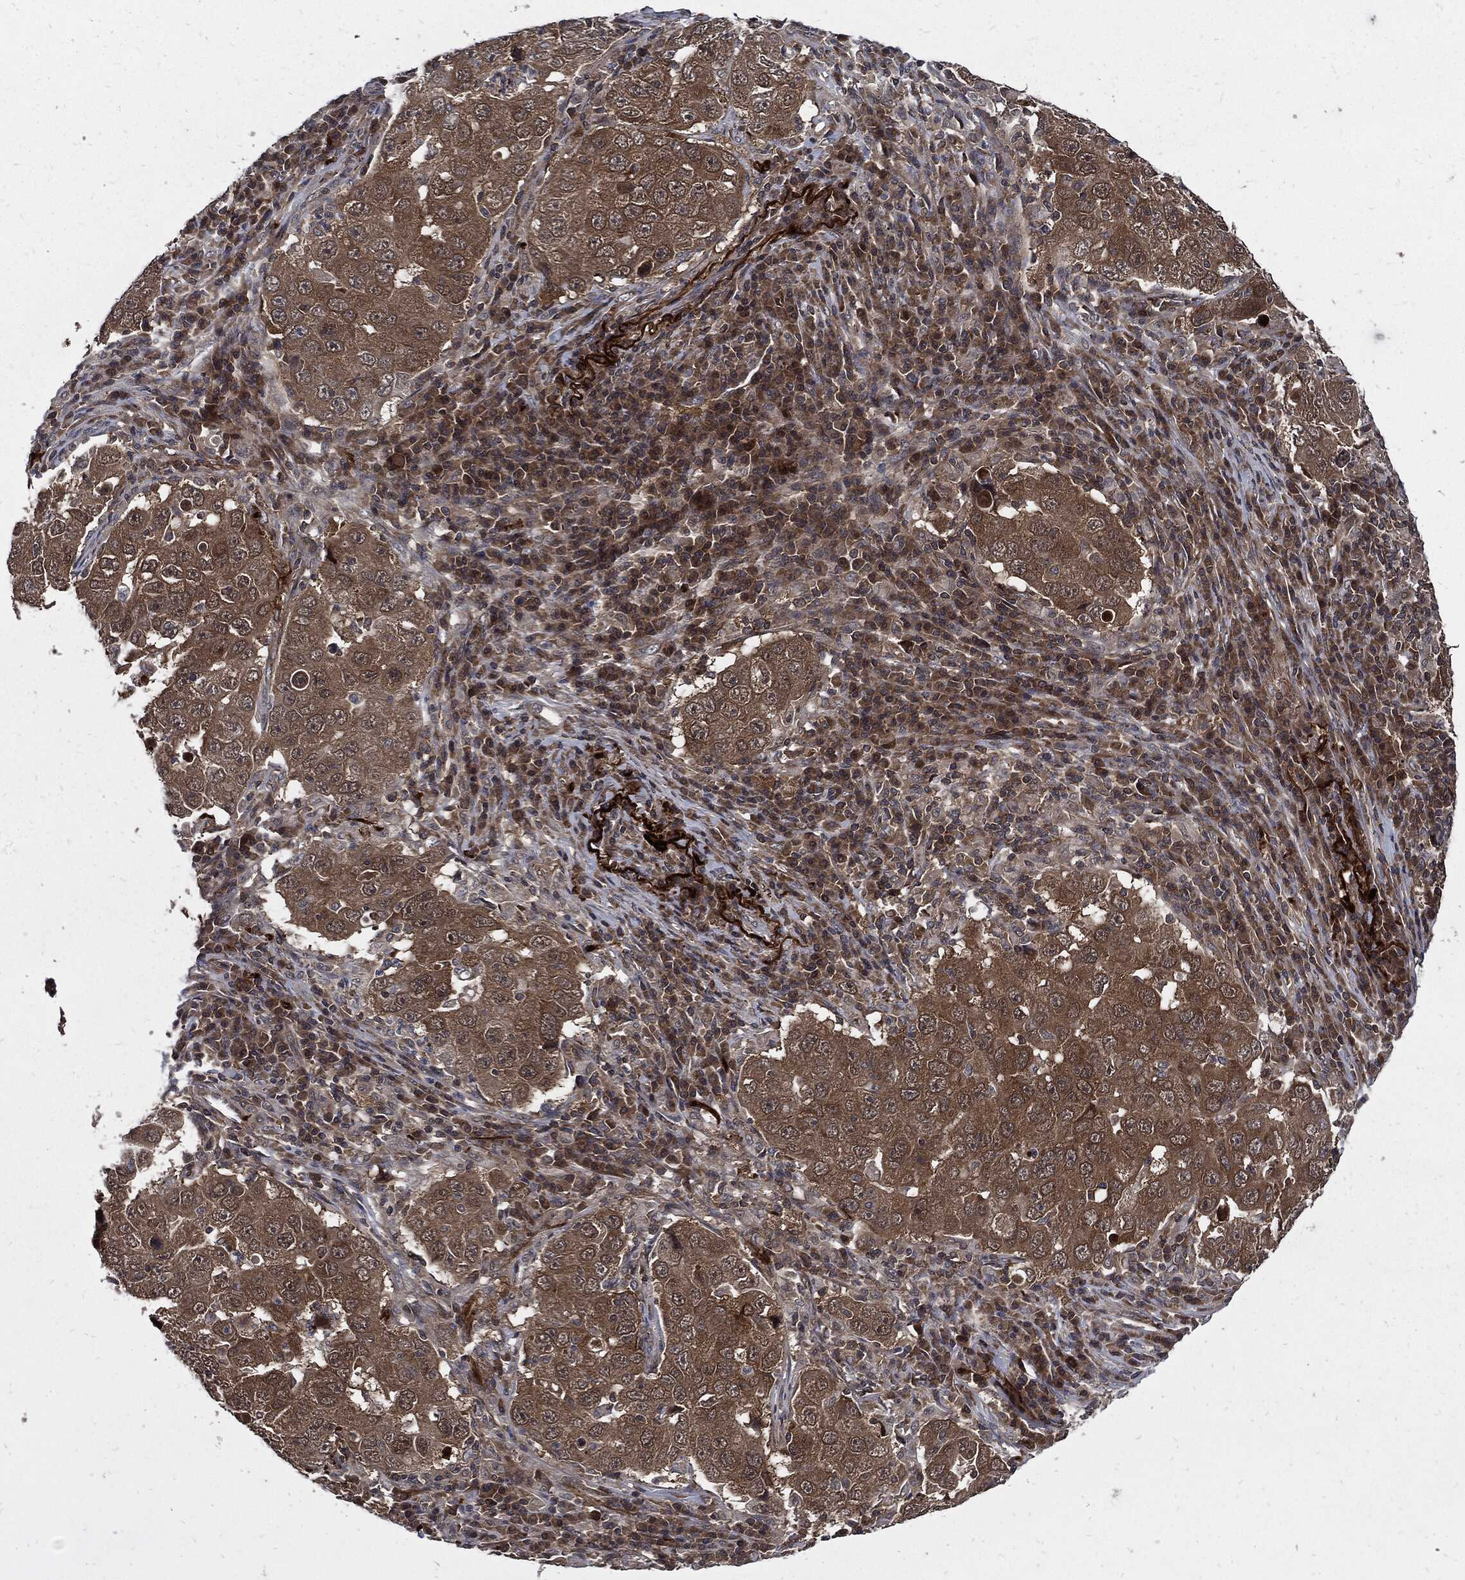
{"staining": {"intensity": "moderate", "quantity": "25%-75%", "location": "cytoplasmic/membranous"}, "tissue": "lung cancer", "cell_type": "Tumor cells", "image_type": "cancer", "snomed": [{"axis": "morphology", "description": "Adenocarcinoma, NOS"}, {"axis": "topography", "description": "Lung"}], "caption": "Lung cancer tissue displays moderate cytoplasmic/membranous expression in about 25%-75% of tumor cells Immunohistochemistry stains the protein in brown and the nuclei are stained blue.", "gene": "CLU", "patient": {"sex": "male", "age": 73}}